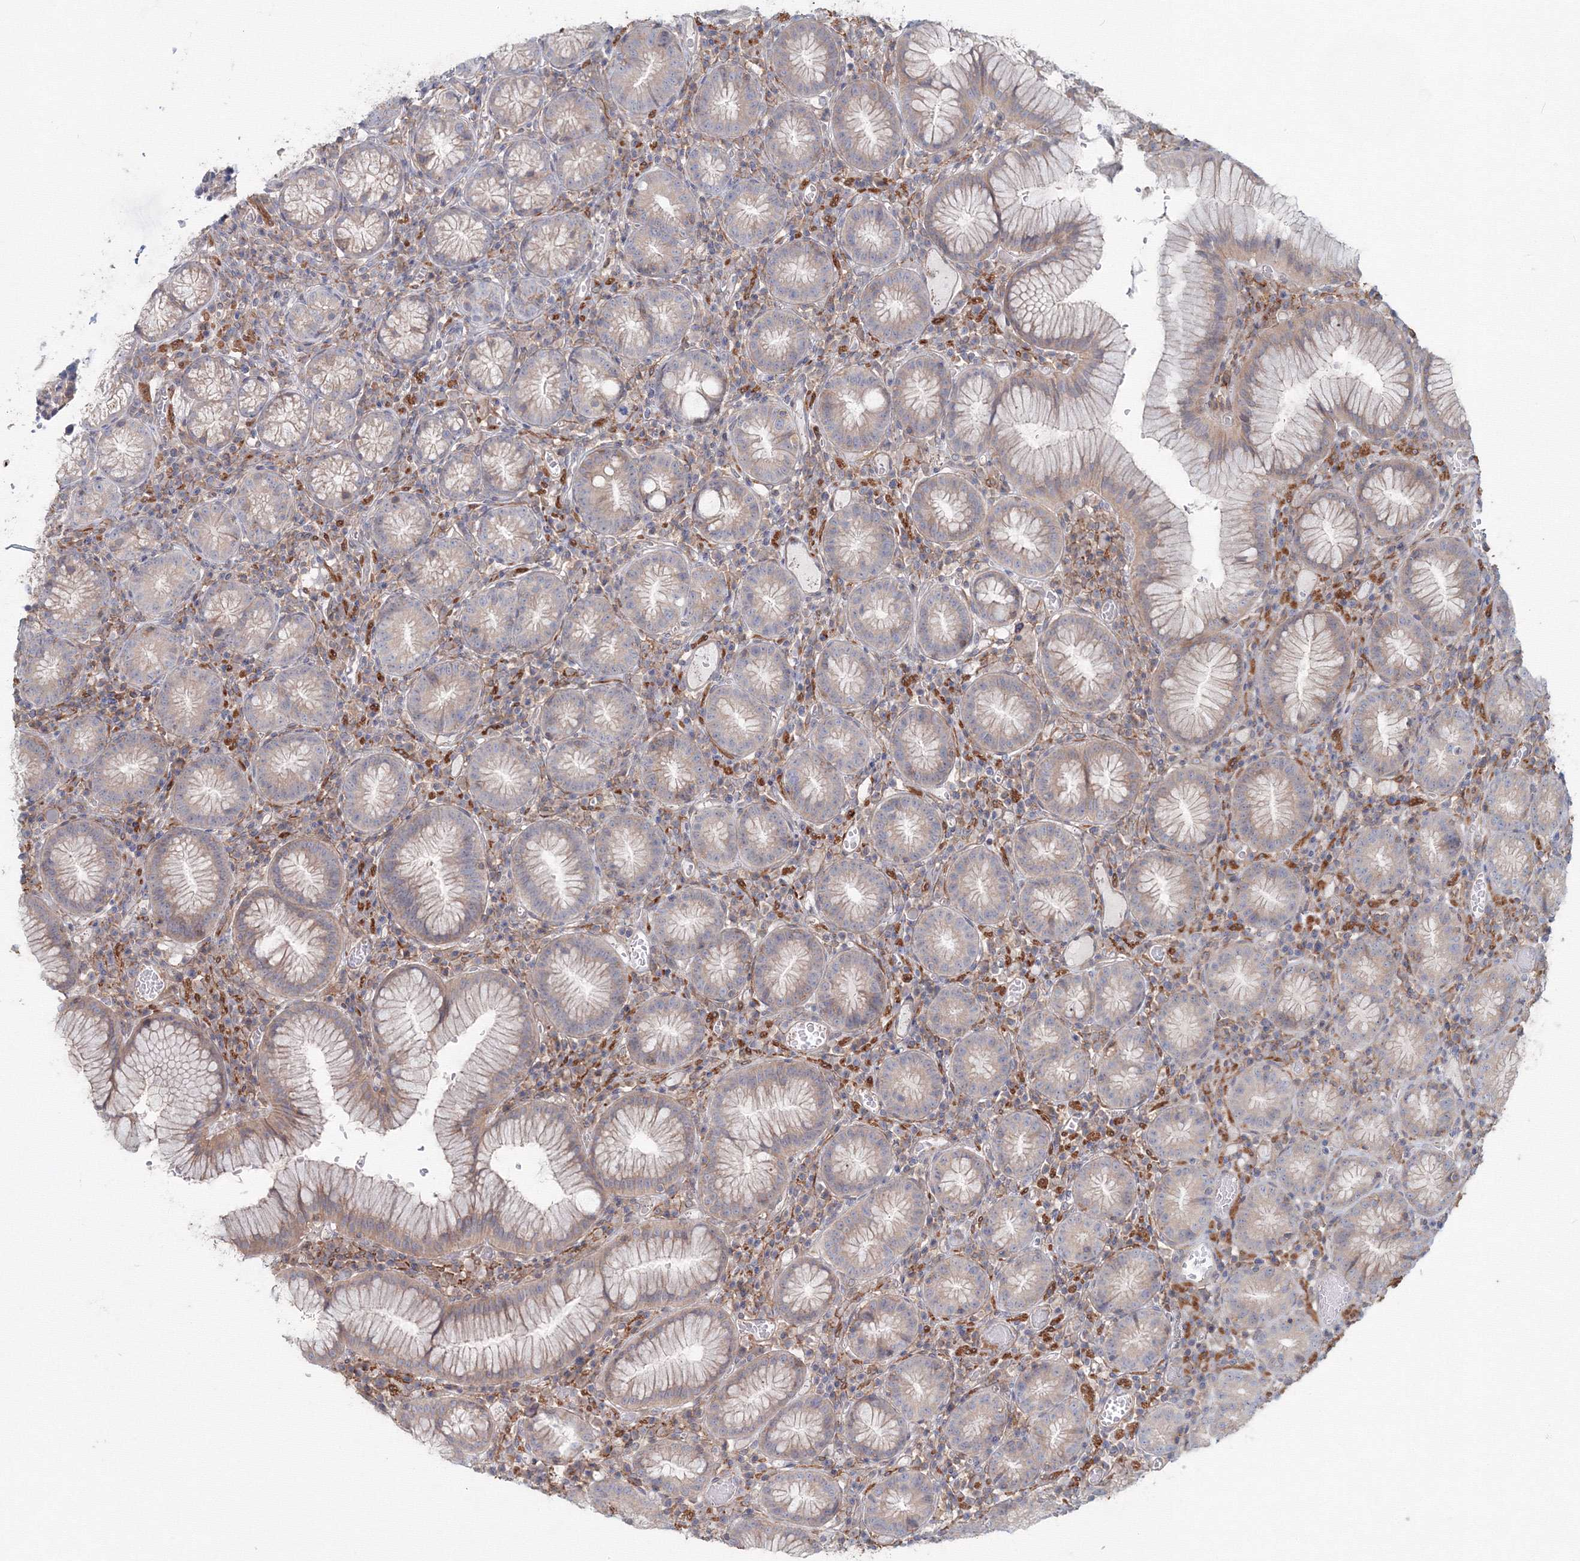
{"staining": {"intensity": "moderate", "quantity": "<25%", "location": "cytoplasmic/membranous"}, "tissue": "stomach", "cell_type": "Glandular cells", "image_type": "normal", "snomed": [{"axis": "morphology", "description": "Normal tissue, NOS"}, {"axis": "topography", "description": "Stomach"}], "caption": "The micrograph demonstrates a brown stain indicating the presence of a protein in the cytoplasmic/membranous of glandular cells in stomach. (DAB = brown stain, brightfield microscopy at high magnification).", "gene": "SH3PXD2A", "patient": {"sex": "male", "age": 55}}